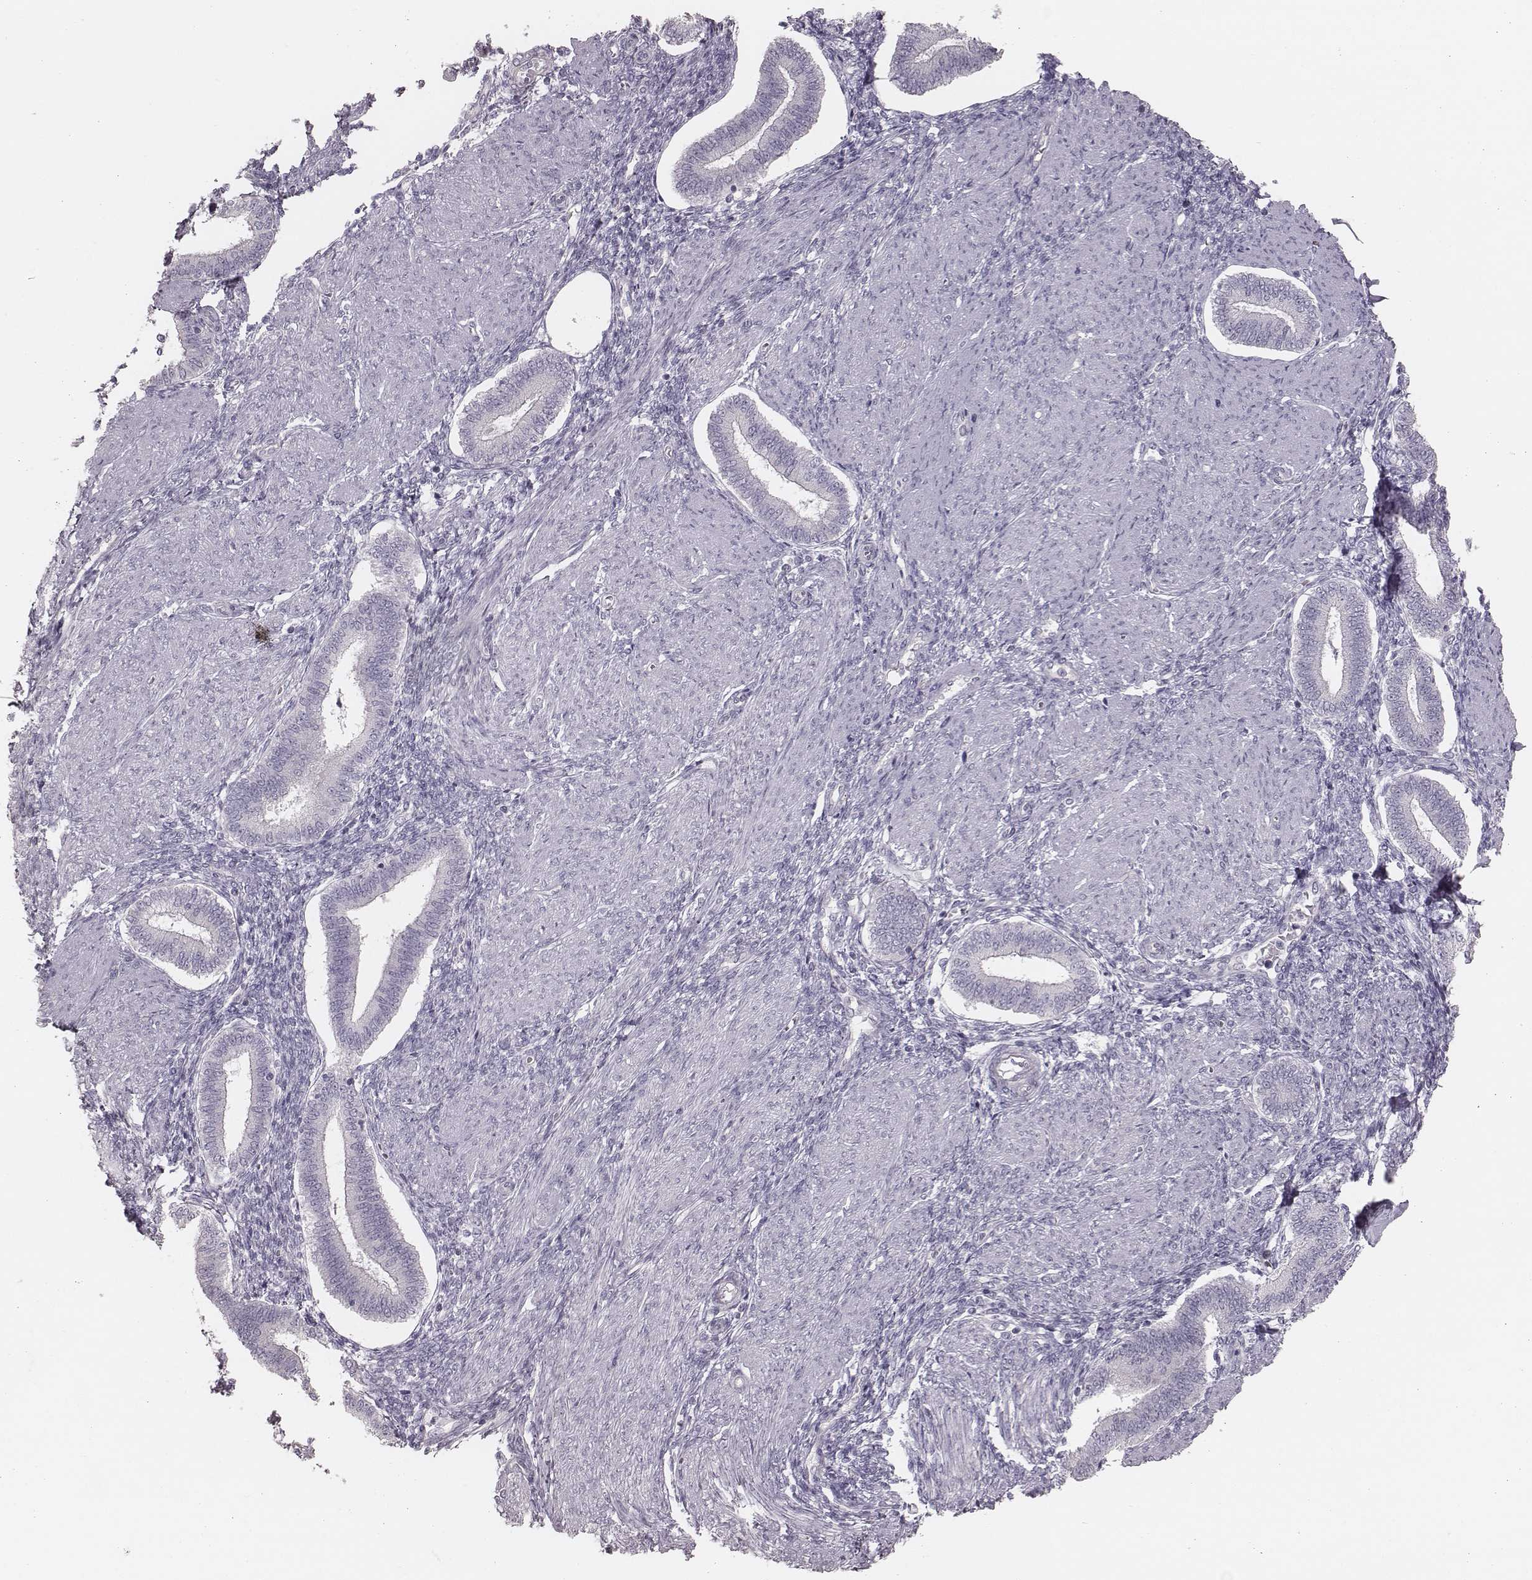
{"staining": {"intensity": "negative", "quantity": "none", "location": "none"}, "tissue": "endometrium", "cell_type": "Cells in endometrial stroma", "image_type": "normal", "snomed": [{"axis": "morphology", "description": "Normal tissue, NOS"}, {"axis": "topography", "description": "Endometrium"}], "caption": "Immunohistochemical staining of normal human endometrium exhibits no significant positivity in cells in endometrial stroma.", "gene": "ZP4", "patient": {"sex": "female", "age": 42}}